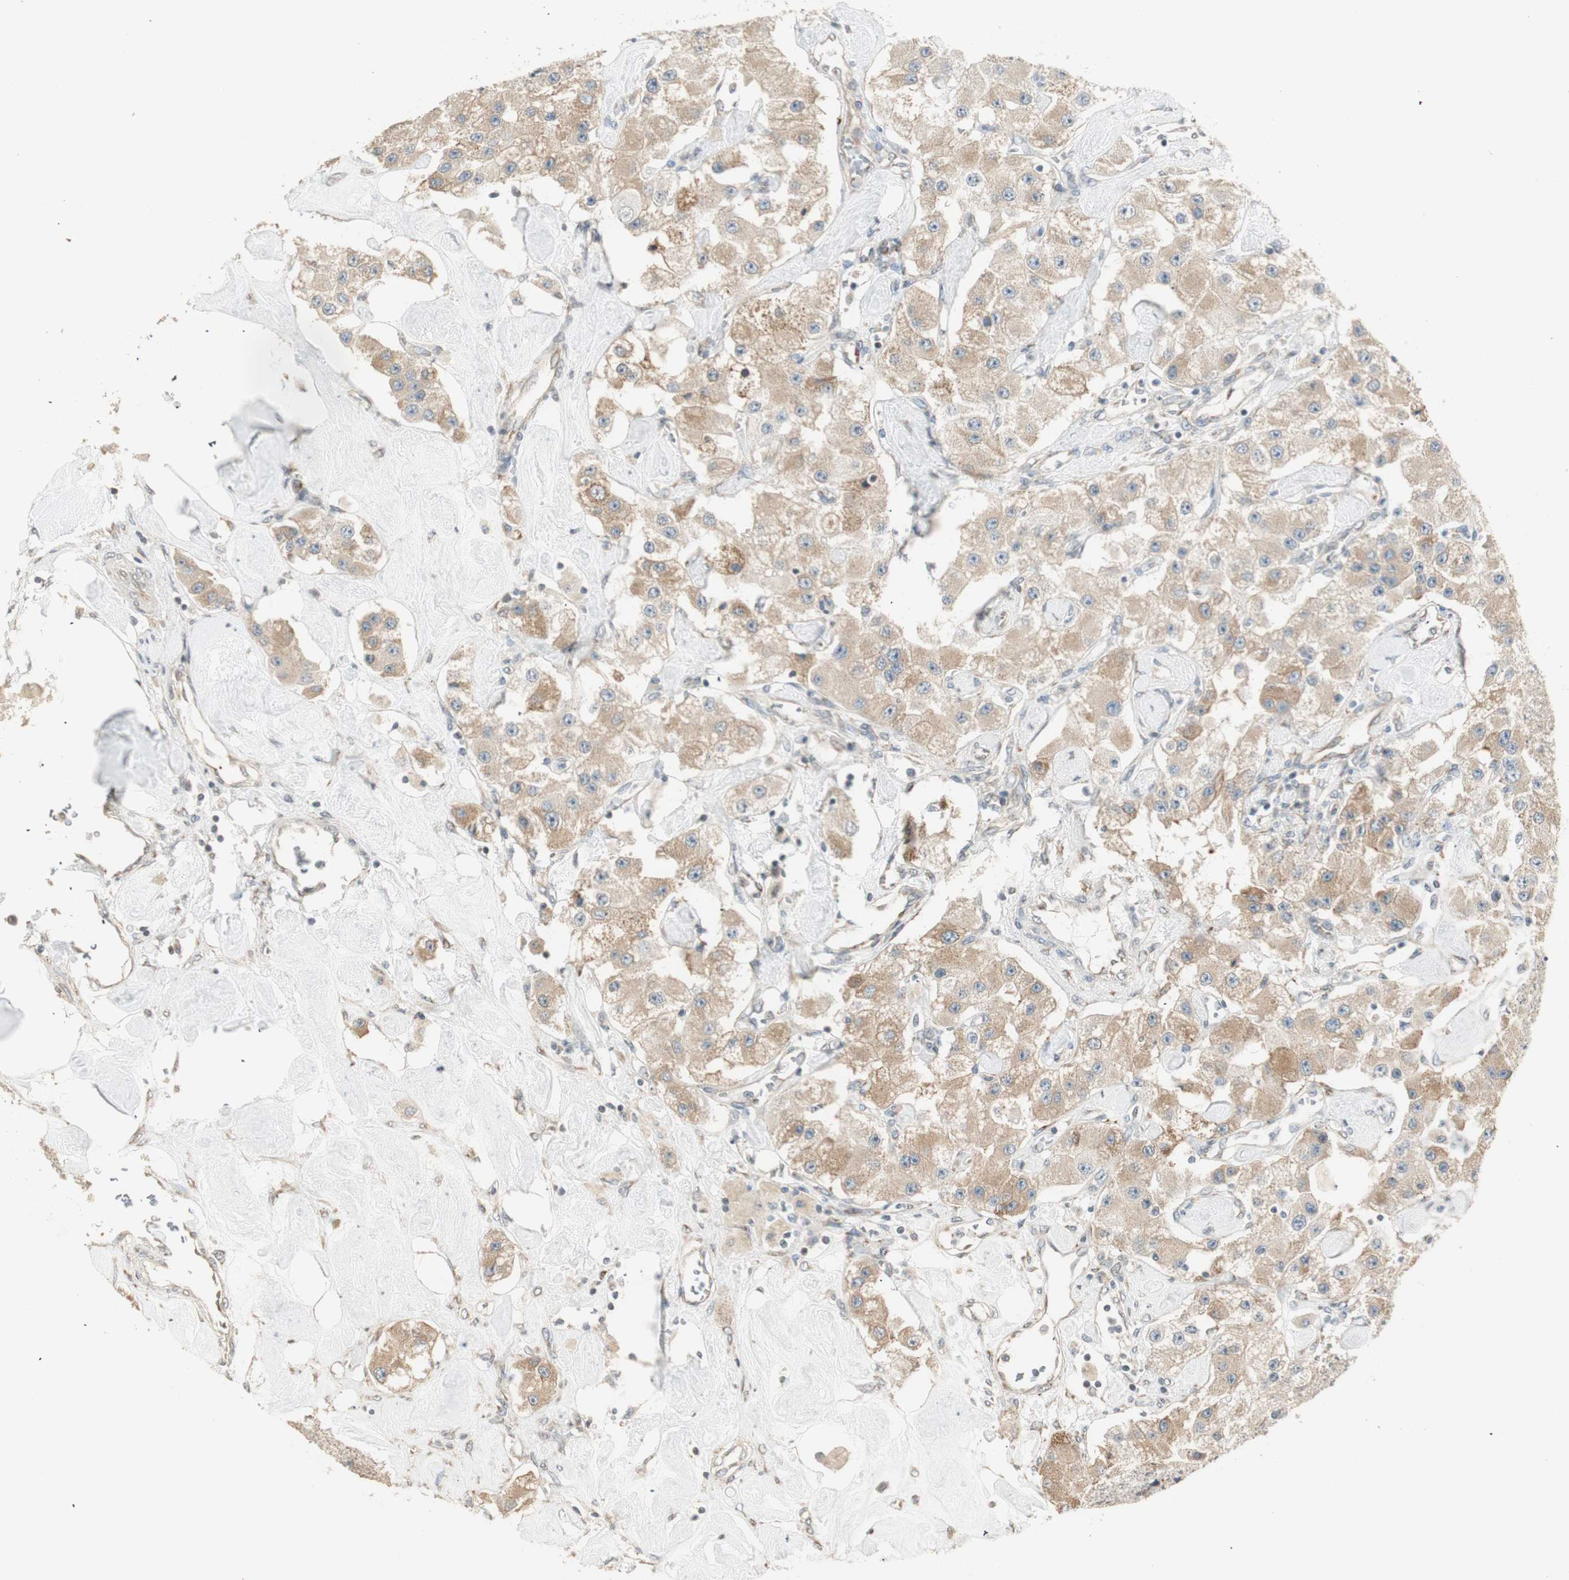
{"staining": {"intensity": "weak", "quantity": ">75%", "location": "cytoplasmic/membranous"}, "tissue": "carcinoid", "cell_type": "Tumor cells", "image_type": "cancer", "snomed": [{"axis": "morphology", "description": "Carcinoid, malignant, NOS"}, {"axis": "topography", "description": "Pancreas"}], "caption": "The photomicrograph shows a brown stain indicating the presence of a protein in the cytoplasmic/membranous of tumor cells in carcinoid (malignant).", "gene": "TASOR", "patient": {"sex": "male", "age": 41}}